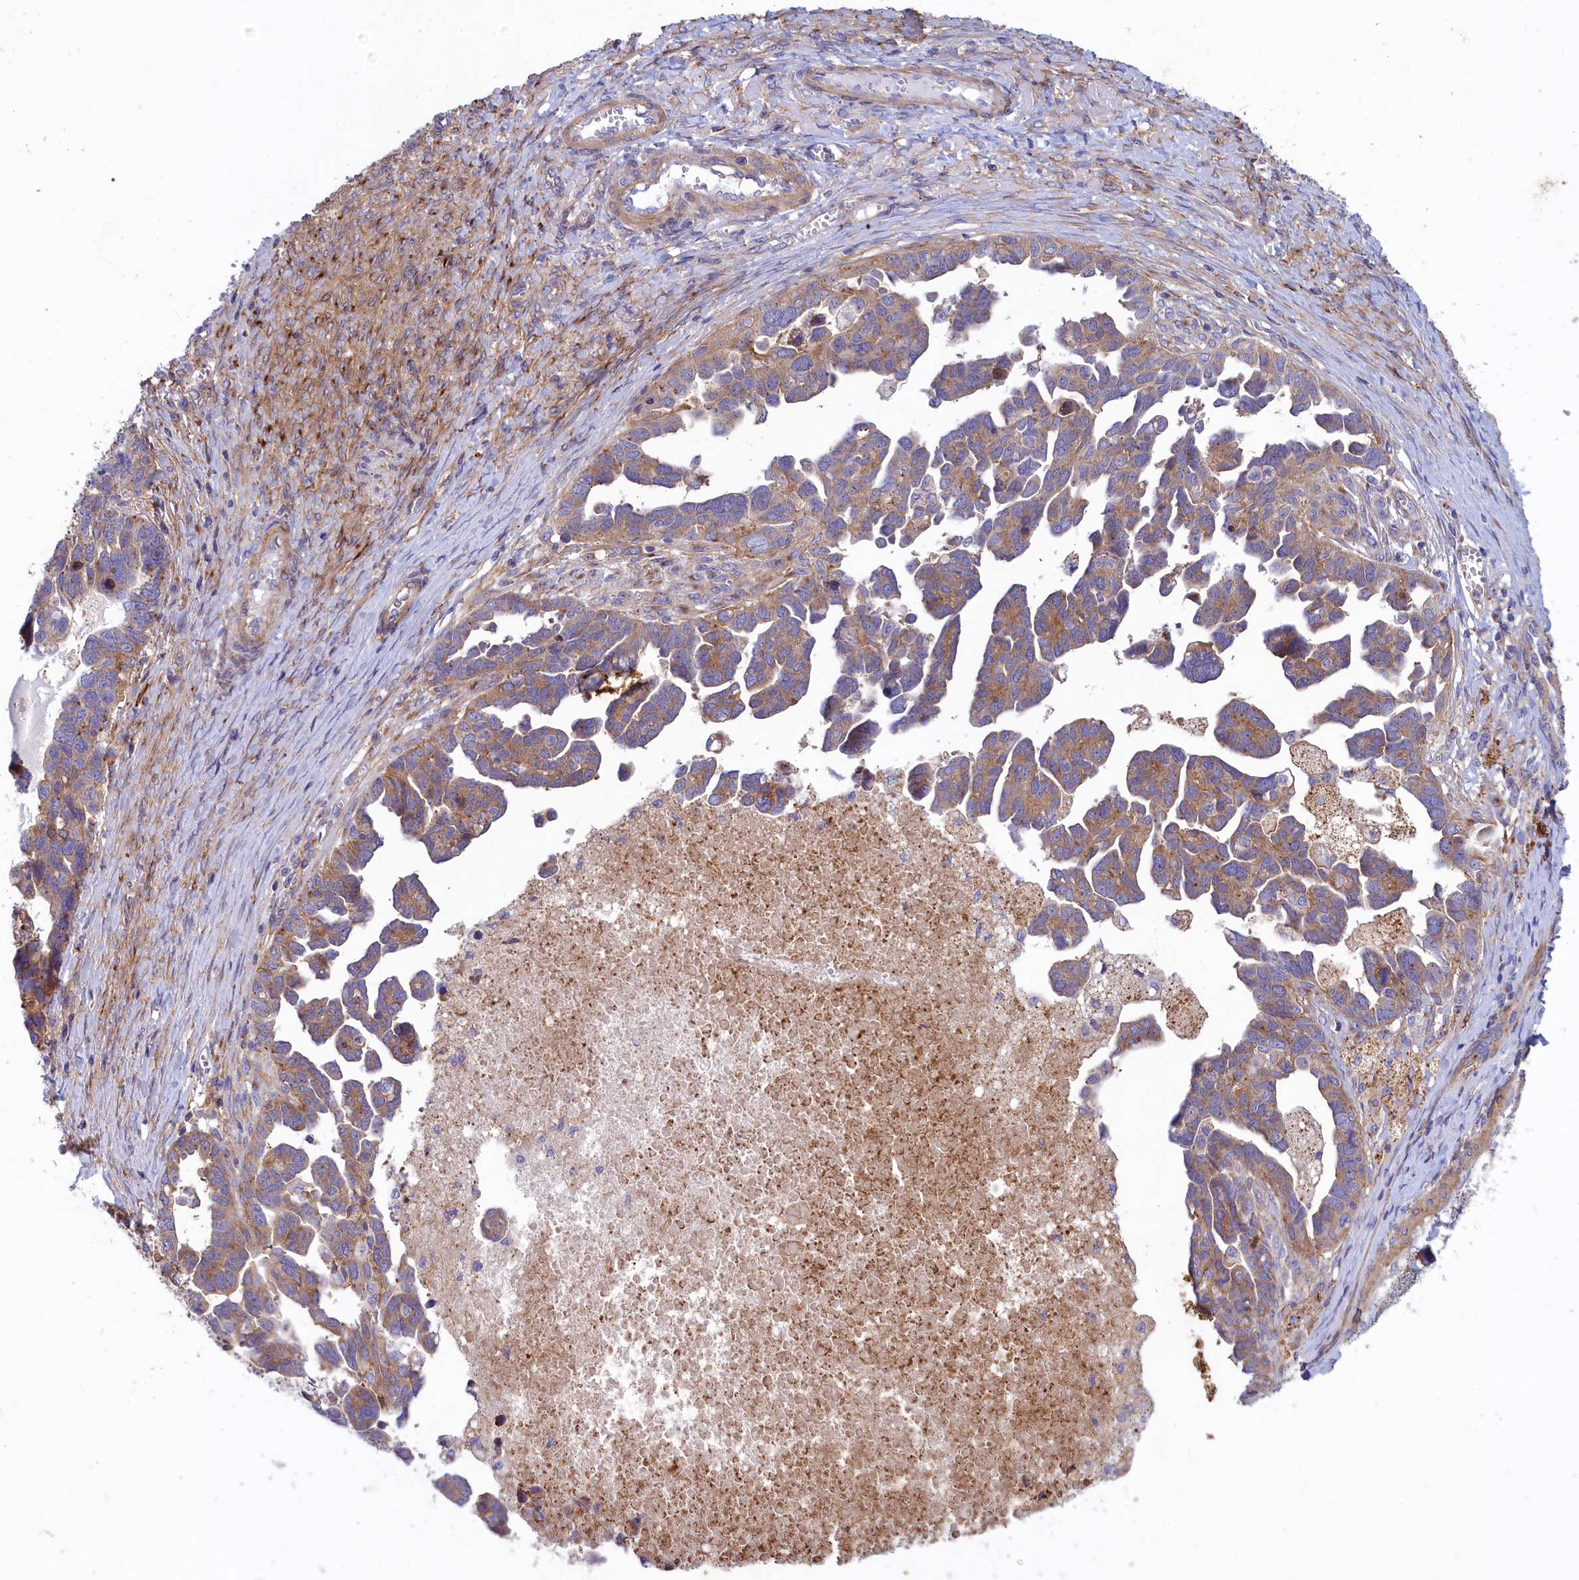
{"staining": {"intensity": "moderate", "quantity": ">75%", "location": "cytoplasmic/membranous"}, "tissue": "ovarian cancer", "cell_type": "Tumor cells", "image_type": "cancer", "snomed": [{"axis": "morphology", "description": "Cystadenocarcinoma, serous, NOS"}, {"axis": "topography", "description": "Ovary"}], "caption": "Protein analysis of ovarian cancer tissue shows moderate cytoplasmic/membranous staining in approximately >75% of tumor cells.", "gene": "SCAMP4", "patient": {"sex": "female", "age": 54}}